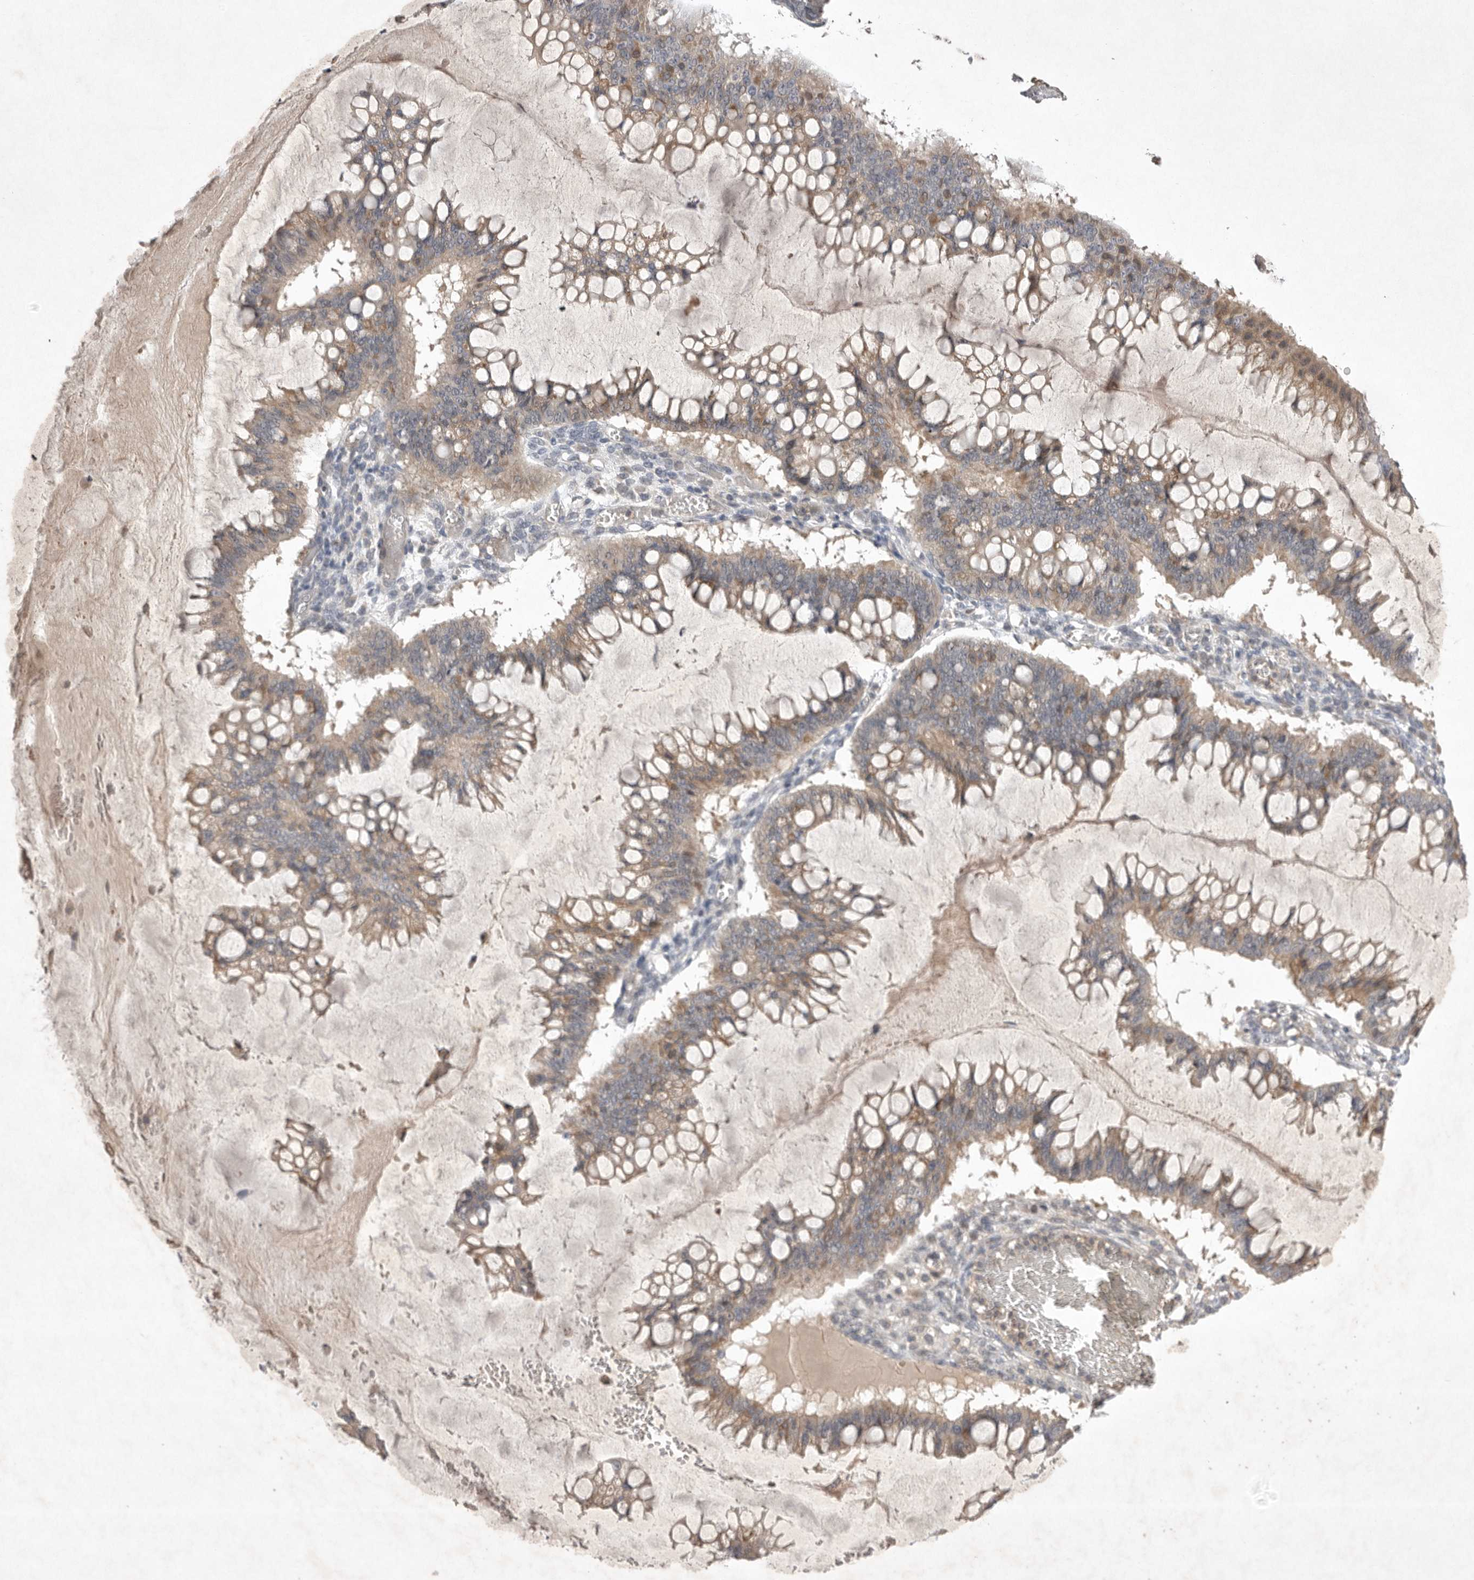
{"staining": {"intensity": "weak", "quantity": ">75%", "location": "cytoplasmic/membranous"}, "tissue": "ovarian cancer", "cell_type": "Tumor cells", "image_type": "cancer", "snomed": [{"axis": "morphology", "description": "Cystadenocarcinoma, mucinous, NOS"}, {"axis": "topography", "description": "Ovary"}], "caption": "This is a photomicrograph of immunohistochemistry (IHC) staining of mucinous cystadenocarcinoma (ovarian), which shows weak expression in the cytoplasmic/membranous of tumor cells.", "gene": "NRCAM", "patient": {"sex": "female", "age": 73}}